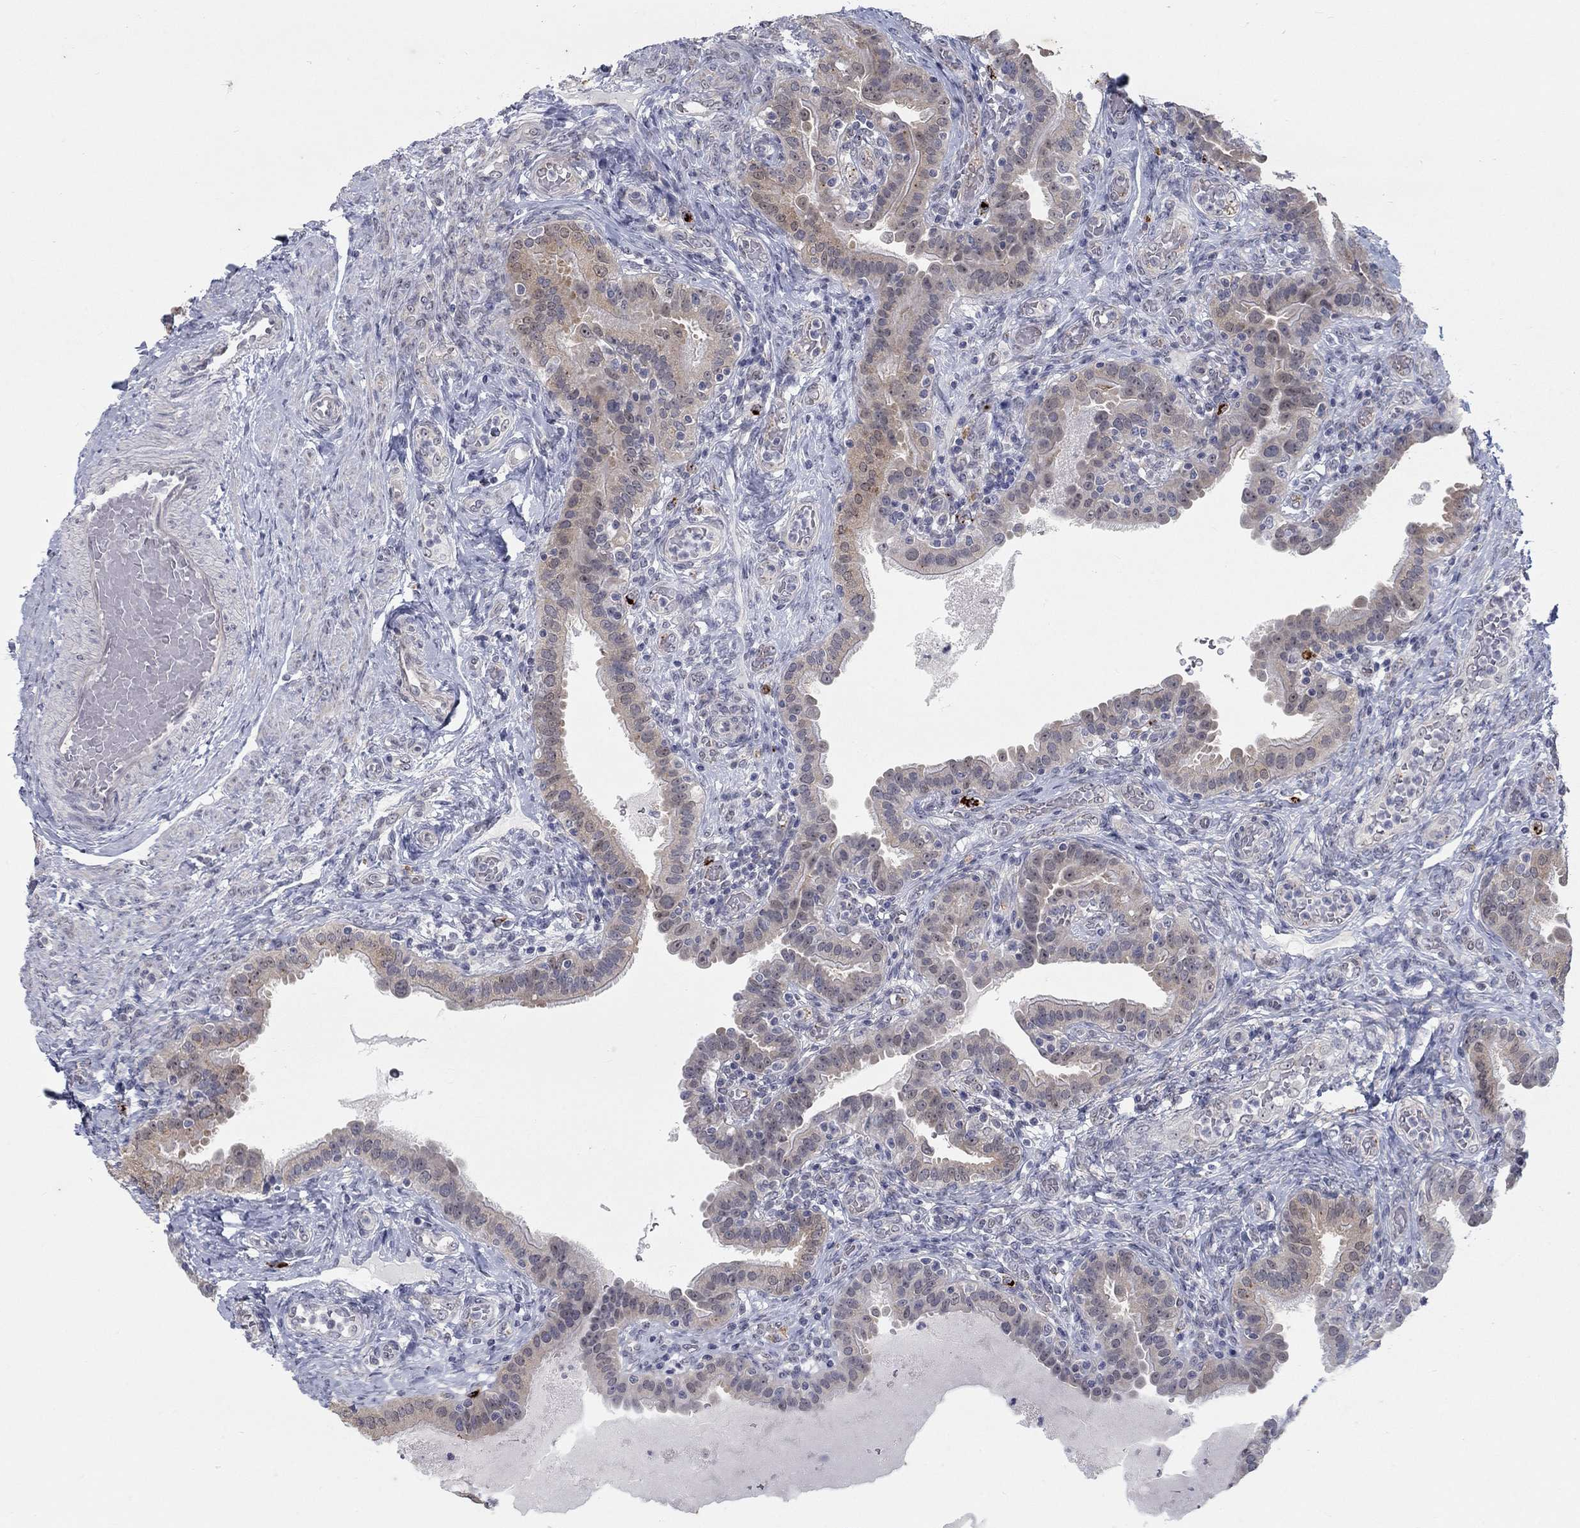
{"staining": {"intensity": "weak", "quantity": "25%-75%", "location": "cytoplasmic/membranous"}, "tissue": "fallopian tube", "cell_type": "Glandular cells", "image_type": "normal", "snomed": [{"axis": "morphology", "description": "Normal tissue, NOS"}, {"axis": "topography", "description": "Fallopian tube"}, {"axis": "topography", "description": "Ovary"}], "caption": "This micrograph shows IHC staining of normal fallopian tube, with low weak cytoplasmic/membranous expression in about 25%-75% of glandular cells.", "gene": "MTSS2", "patient": {"sex": "female", "age": 41}}